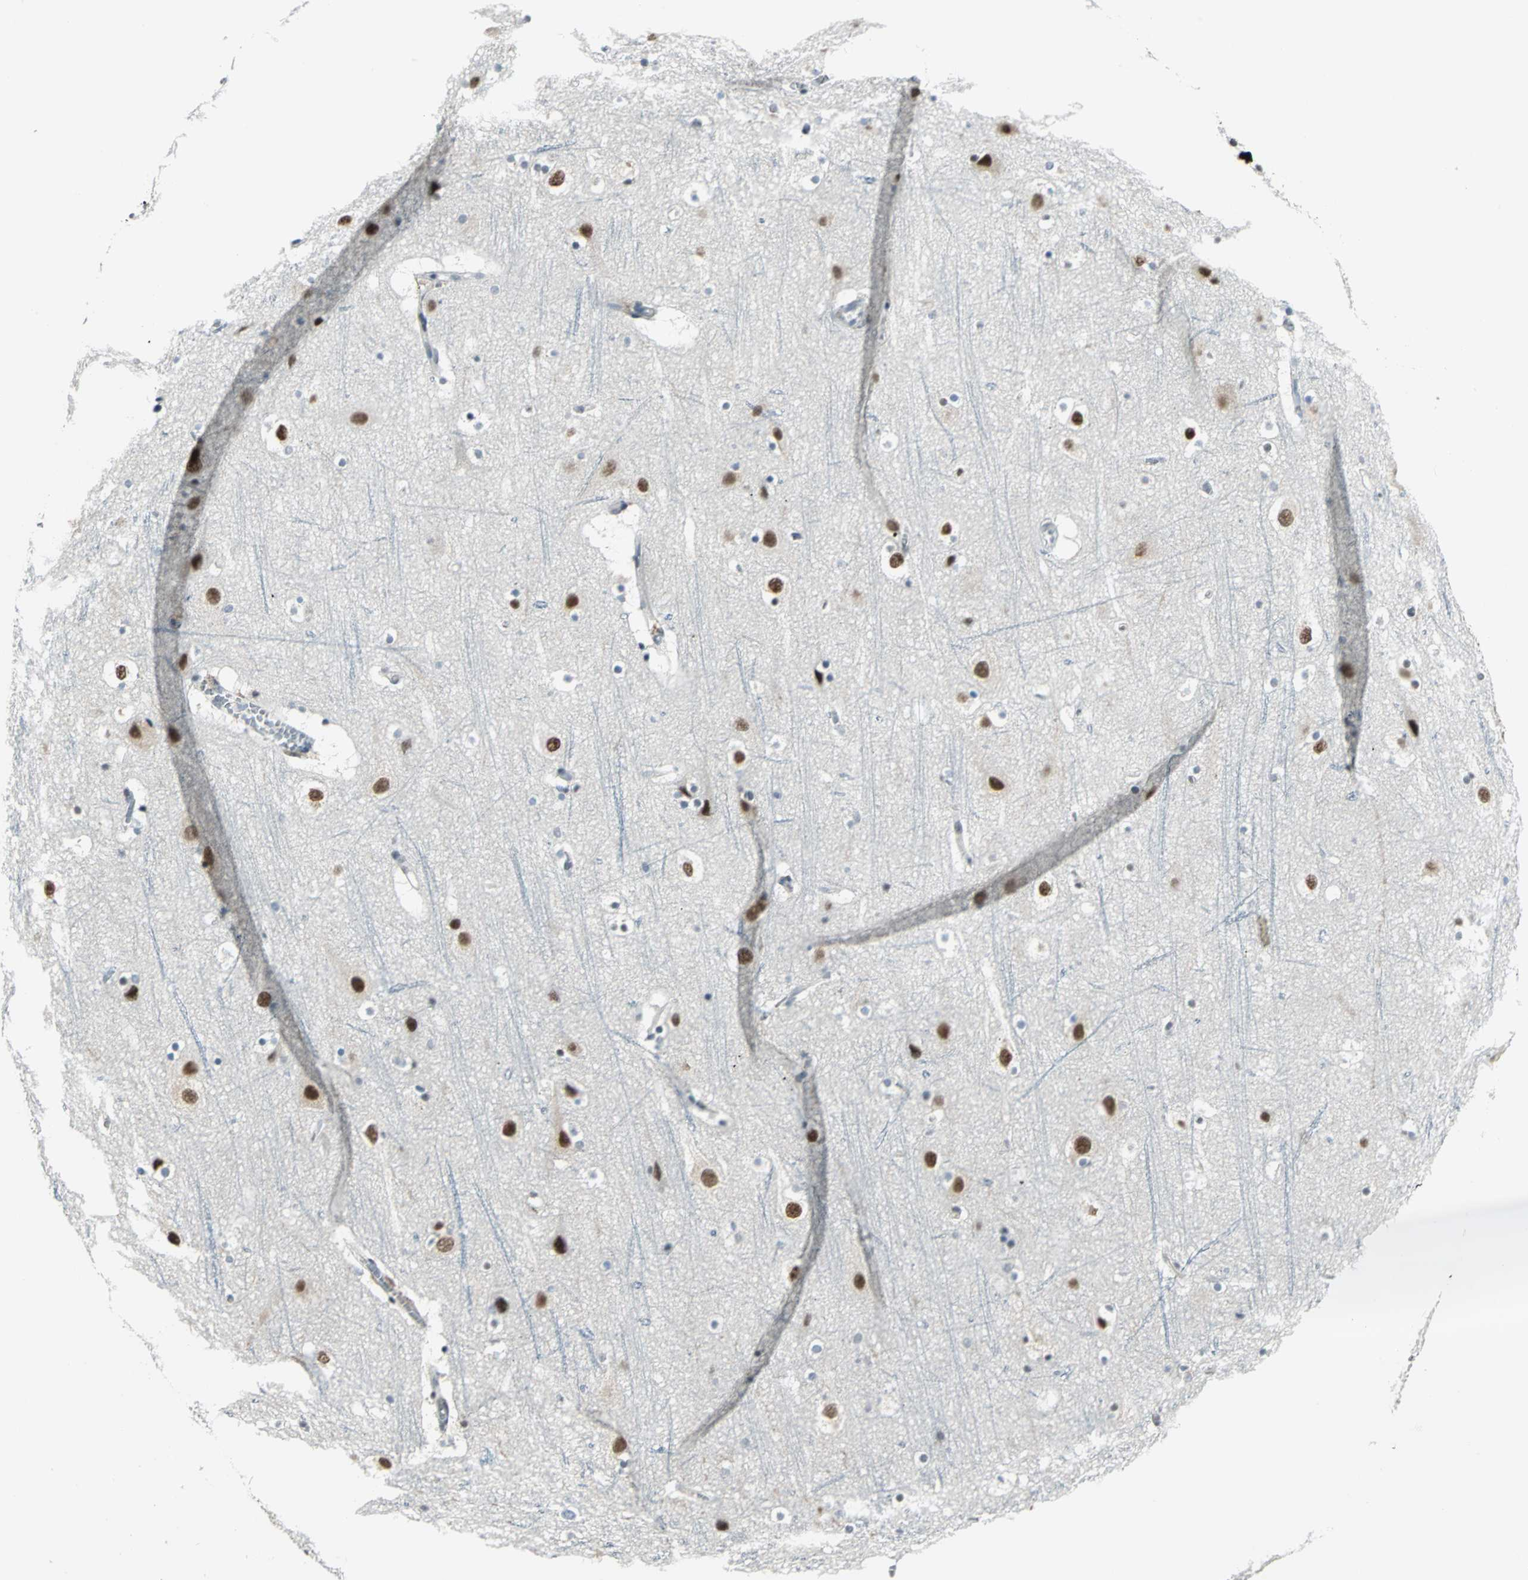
{"staining": {"intensity": "negative", "quantity": "none", "location": "none"}, "tissue": "cerebral cortex", "cell_type": "Endothelial cells", "image_type": "normal", "snomed": [{"axis": "morphology", "description": "Normal tissue, NOS"}, {"axis": "topography", "description": "Cerebral cortex"}], "caption": "High power microscopy photomicrograph of an immunohistochemistry image of benign cerebral cortex, revealing no significant positivity in endothelial cells.", "gene": "GLI3", "patient": {"sex": "male", "age": 45}}